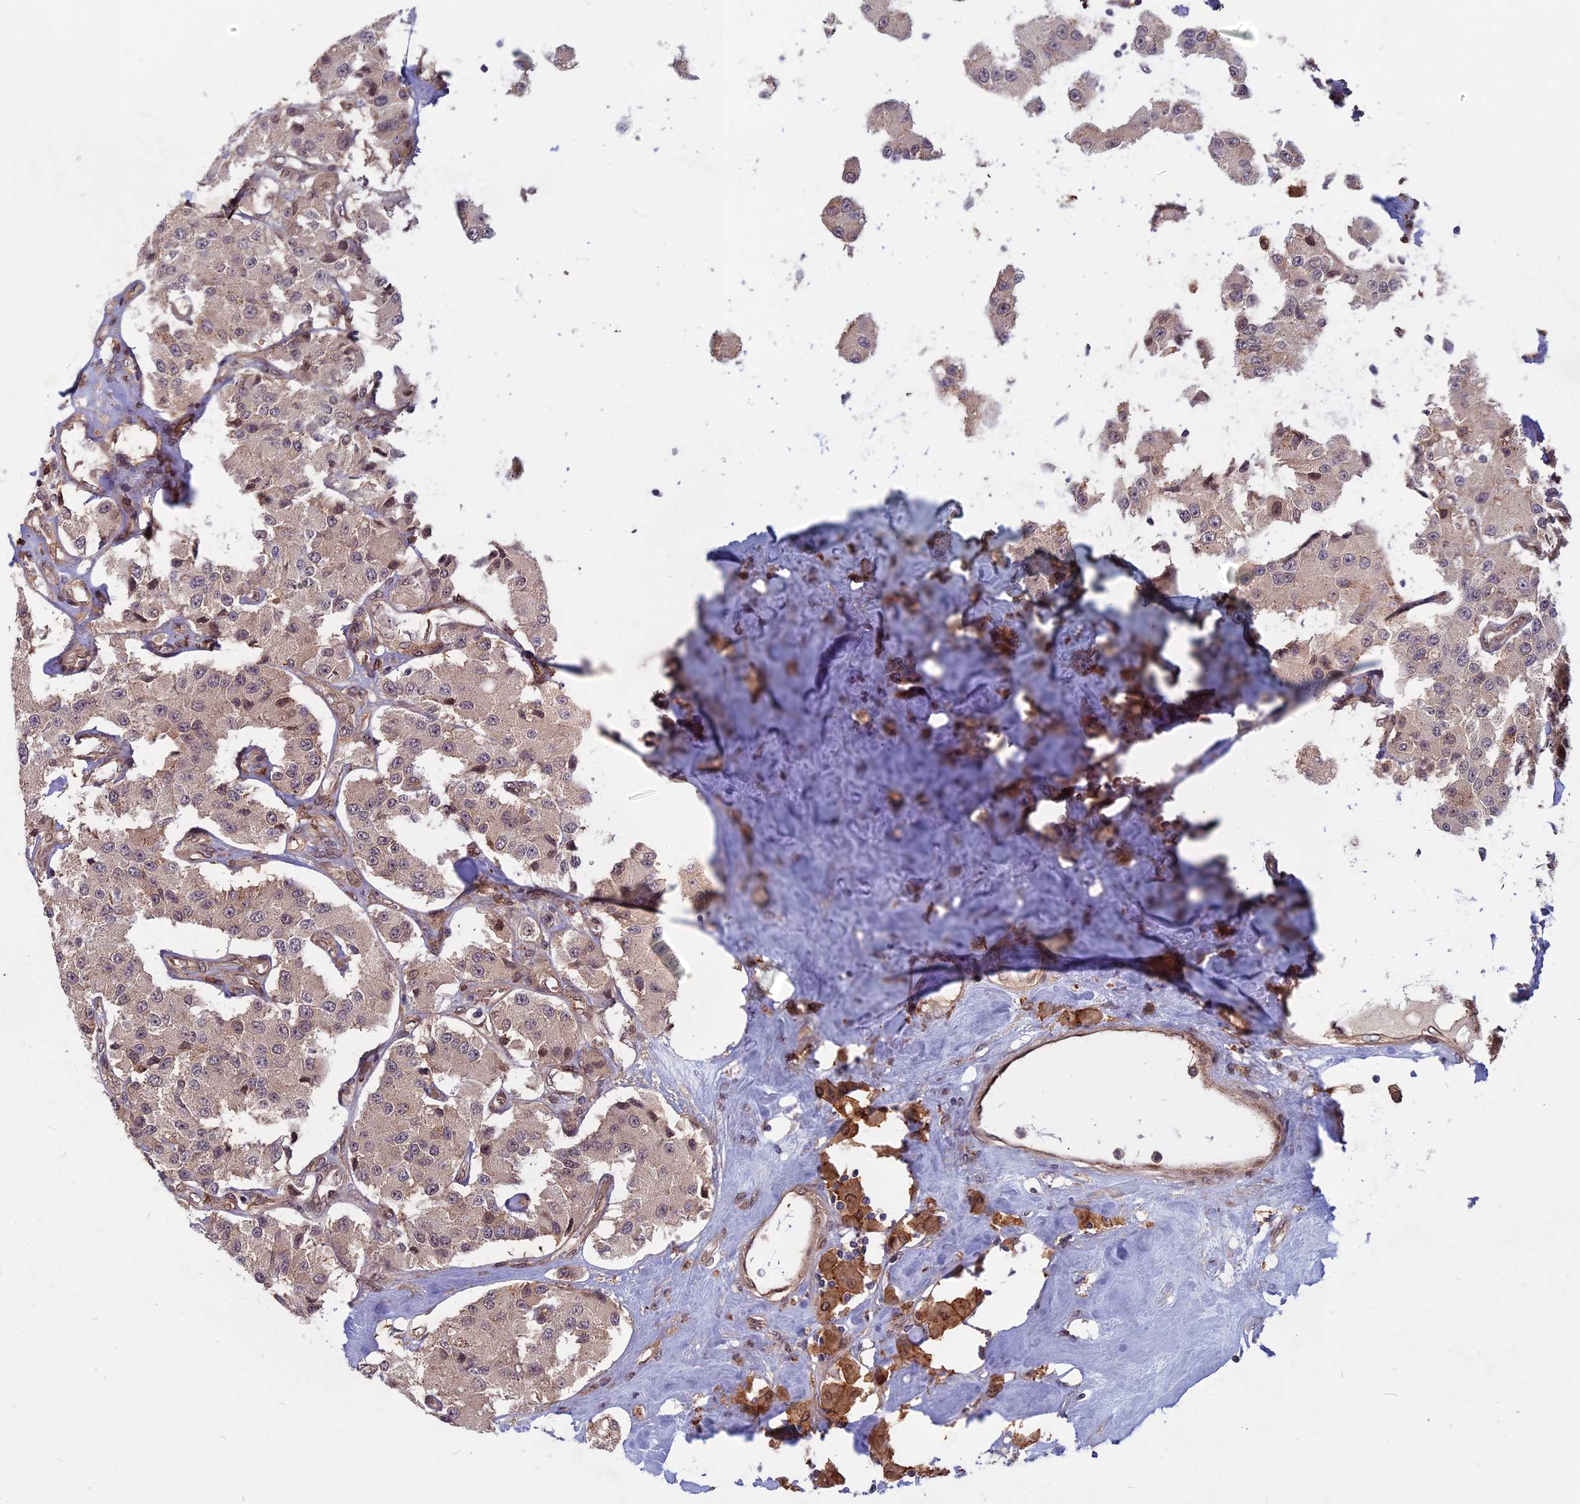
{"staining": {"intensity": "weak", "quantity": "25%-75%", "location": "cytoplasmic/membranous"}, "tissue": "carcinoid", "cell_type": "Tumor cells", "image_type": "cancer", "snomed": [{"axis": "morphology", "description": "Carcinoid, malignant, NOS"}, {"axis": "topography", "description": "Pancreas"}], "caption": "IHC of carcinoid (malignant) shows low levels of weak cytoplasmic/membranous staining in approximately 25%-75% of tumor cells.", "gene": "SPG11", "patient": {"sex": "male", "age": 41}}